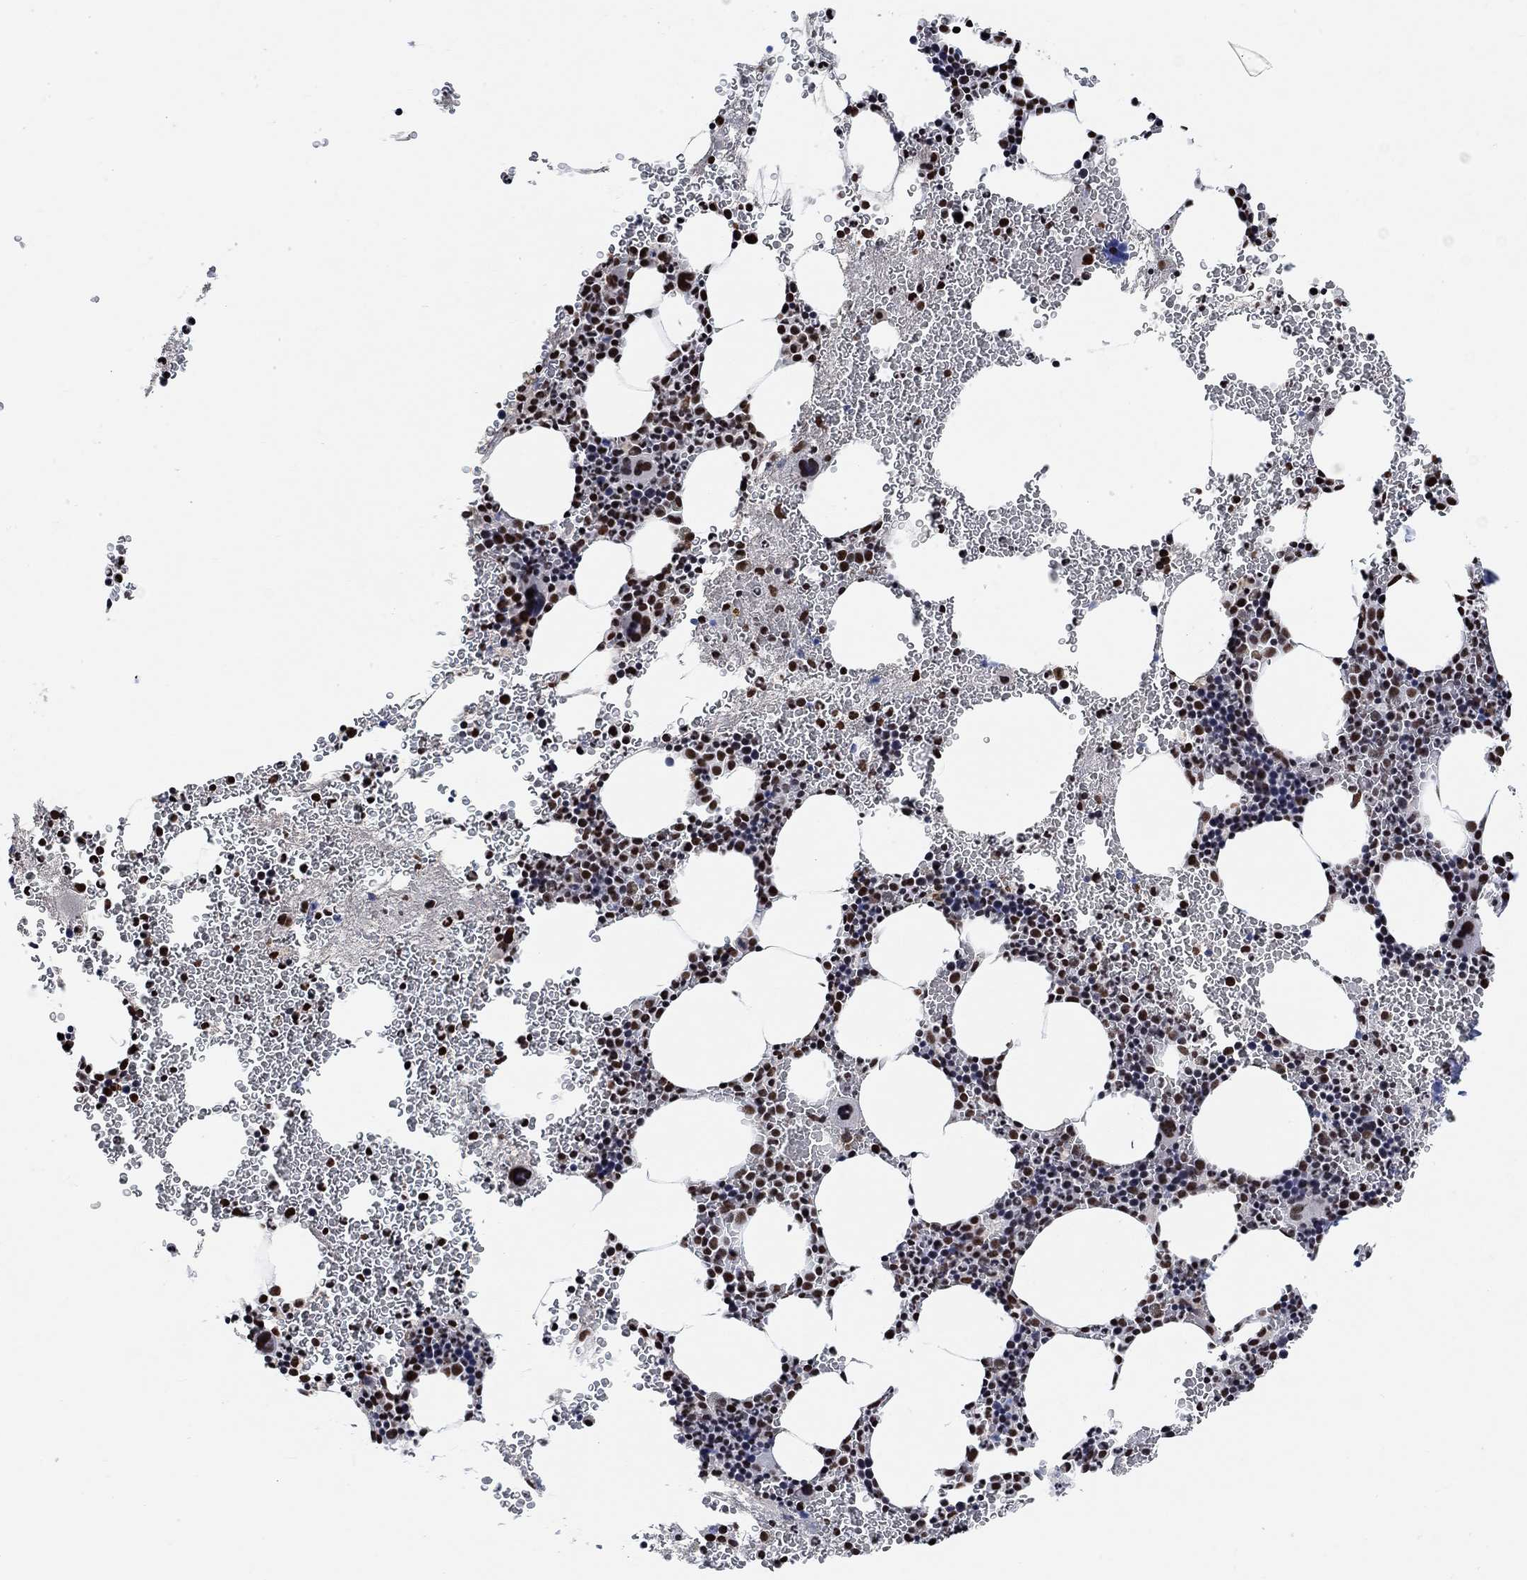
{"staining": {"intensity": "strong", "quantity": "25%-75%", "location": "nuclear"}, "tissue": "bone marrow", "cell_type": "Hematopoietic cells", "image_type": "normal", "snomed": [{"axis": "morphology", "description": "Normal tissue, NOS"}, {"axis": "topography", "description": "Bone marrow"}], "caption": "Strong nuclear protein positivity is identified in approximately 25%-75% of hematopoietic cells in bone marrow.", "gene": "USP39", "patient": {"sex": "male", "age": 50}}